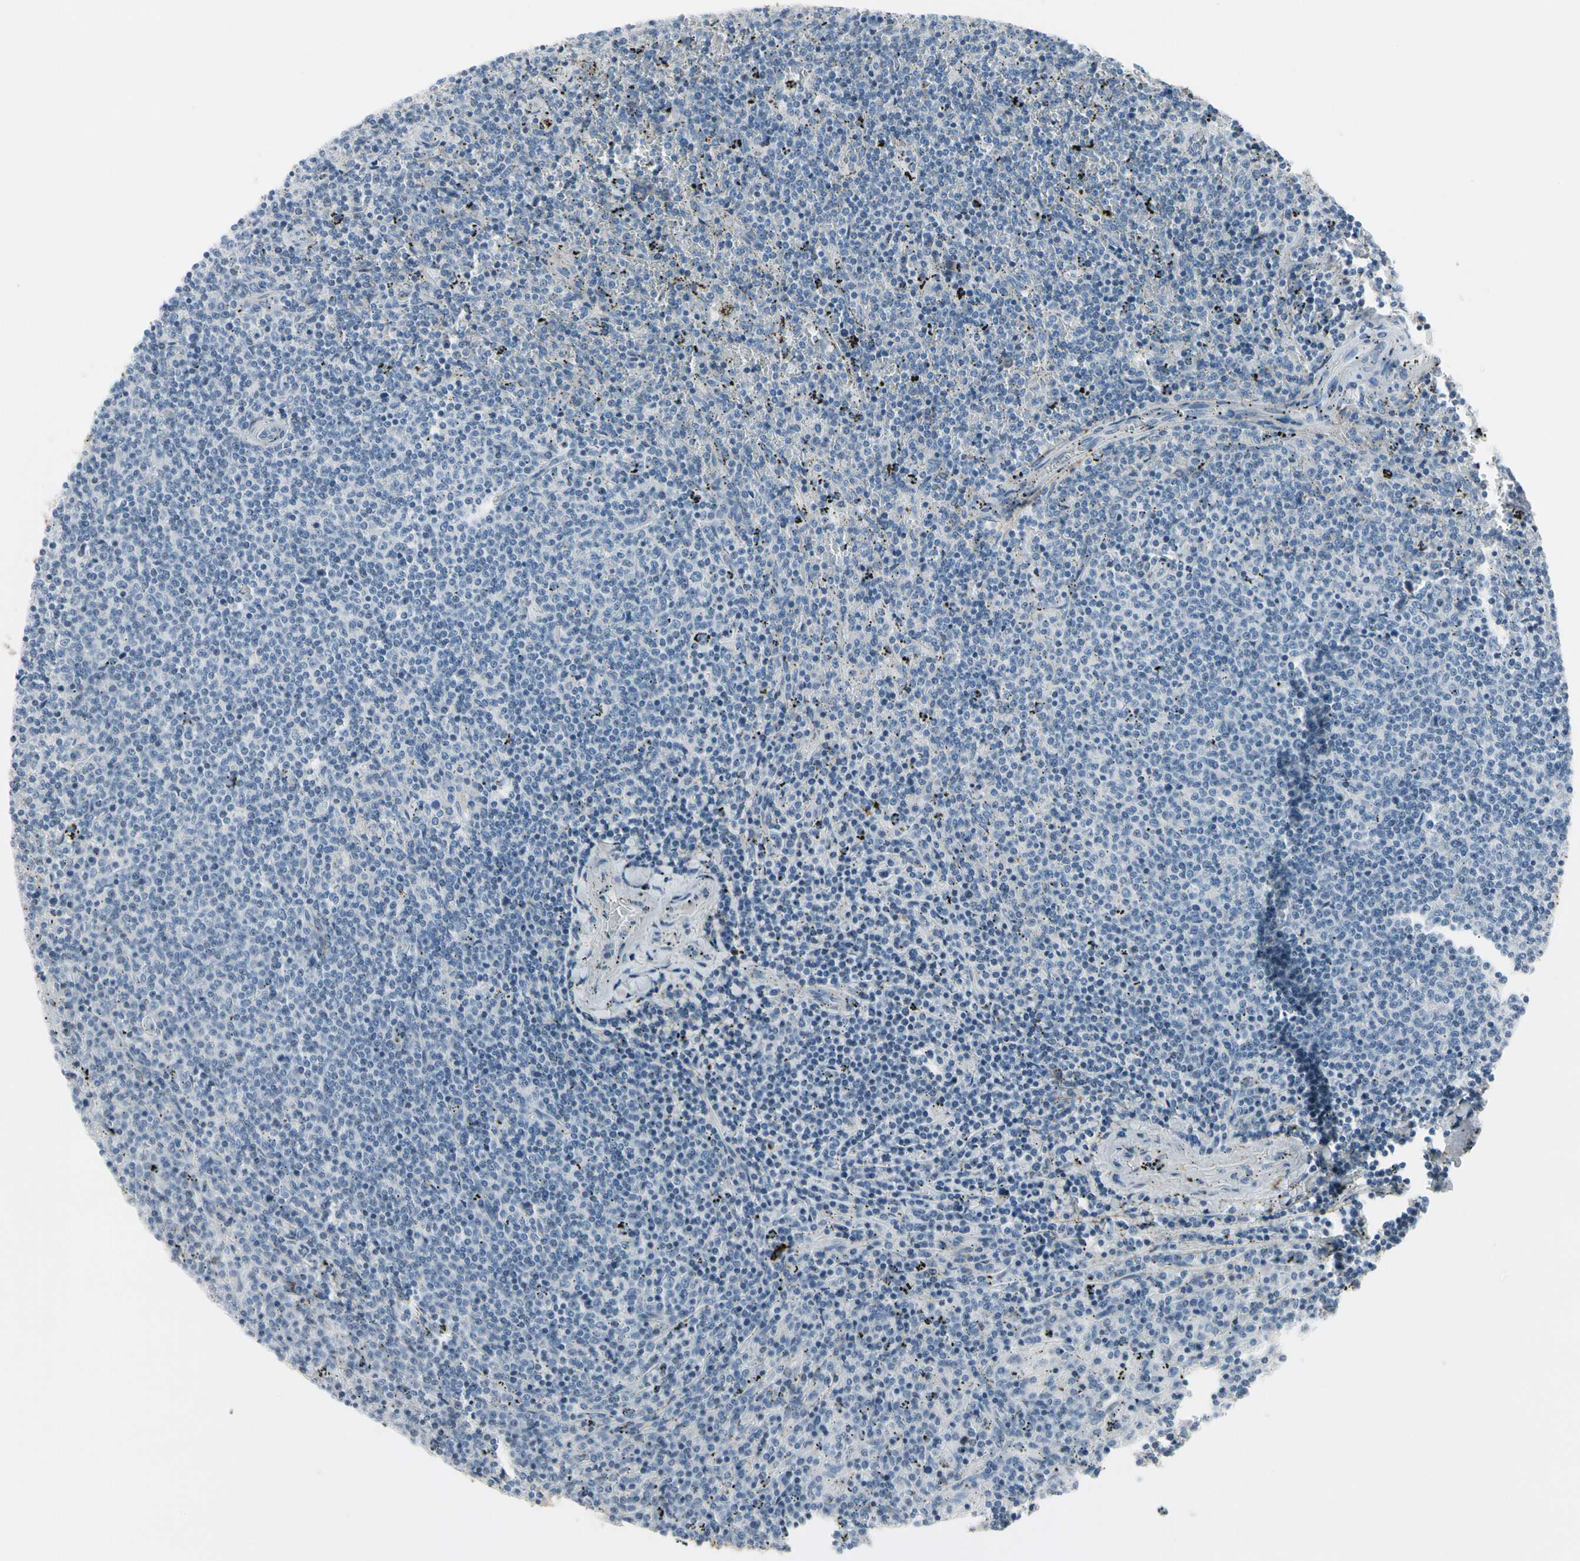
{"staining": {"intensity": "negative", "quantity": "none", "location": "none"}, "tissue": "lymphoma", "cell_type": "Tumor cells", "image_type": "cancer", "snomed": [{"axis": "morphology", "description": "Malignant lymphoma, non-Hodgkin's type, Low grade"}, {"axis": "topography", "description": "Spleen"}], "caption": "Human low-grade malignant lymphoma, non-Hodgkin's type stained for a protein using IHC reveals no staining in tumor cells.", "gene": "PIGR", "patient": {"sex": "female", "age": 50}}